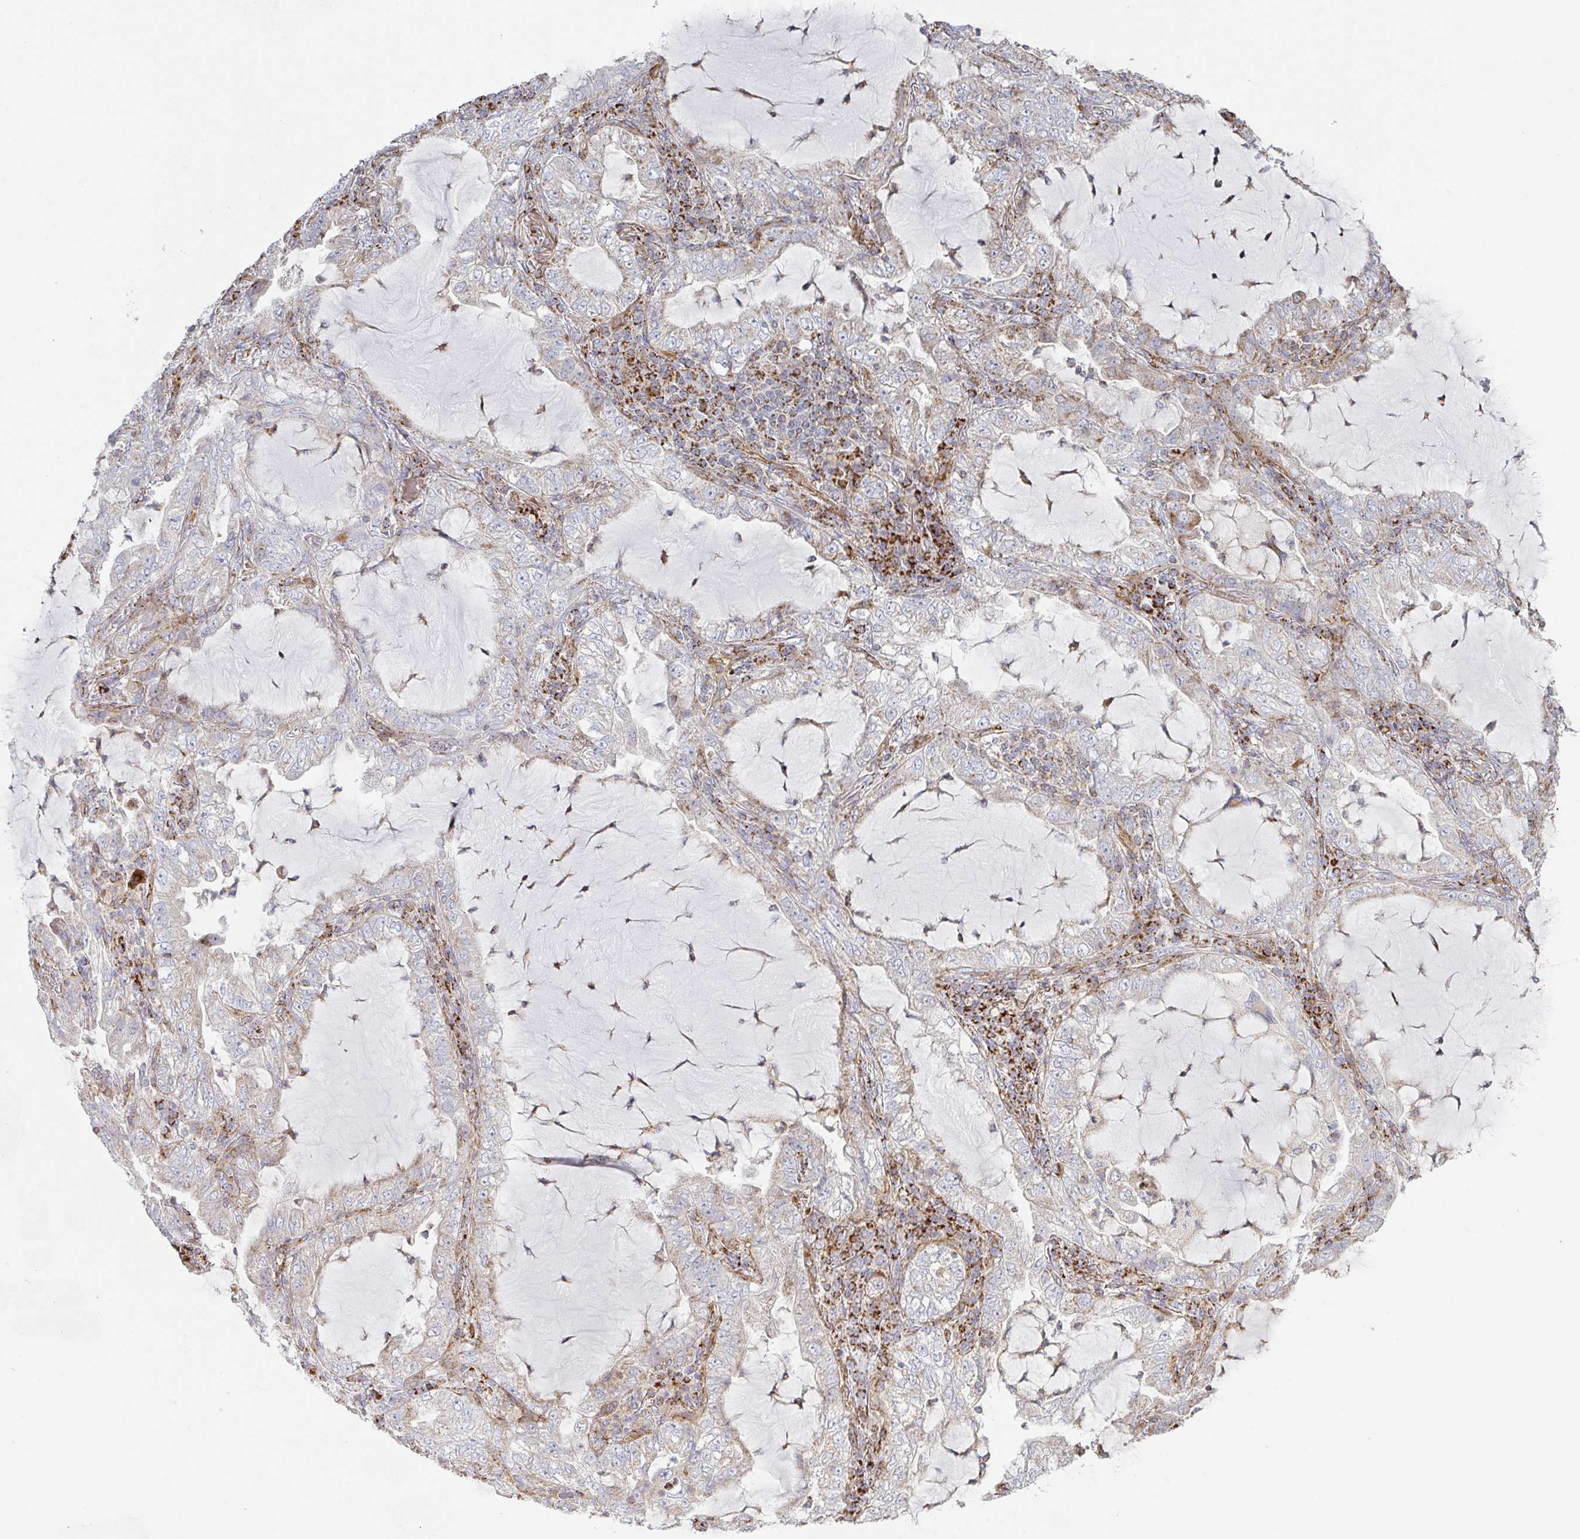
{"staining": {"intensity": "negative", "quantity": "none", "location": "none"}, "tissue": "lung cancer", "cell_type": "Tumor cells", "image_type": "cancer", "snomed": [{"axis": "morphology", "description": "Adenocarcinoma, NOS"}, {"axis": "topography", "description": "Lung"}], "caption": "High magnification brightfield microscopy of adenocarcinoma (lung) stained with DAB (3,3'-diaminobenzidine) (brown) and counterstained with hematoxylin (blue): tumor cells show no significant staining.", "gene": "ZNF526", "patient": {"sex": "female", "age": 73}}